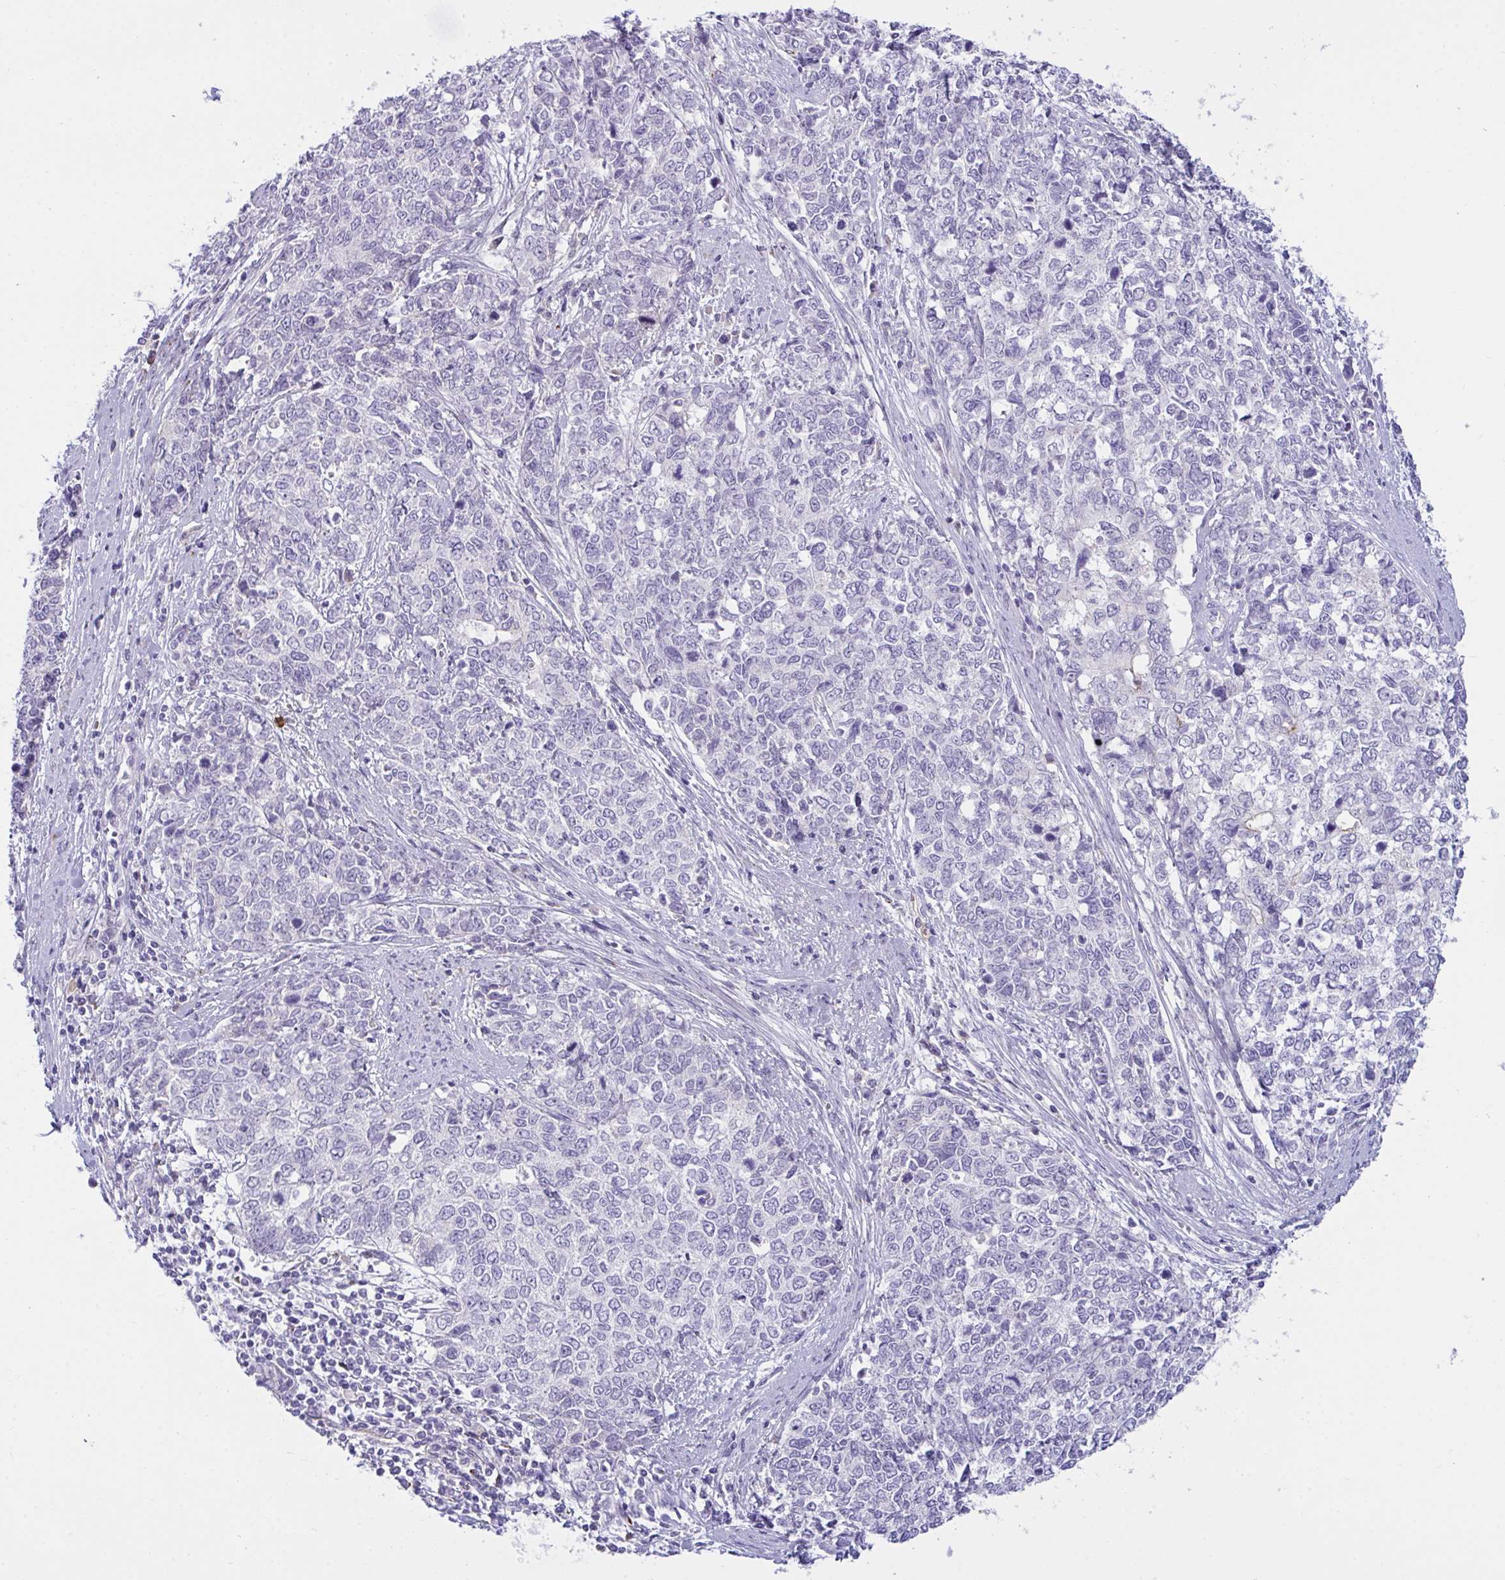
{"staining": {"intensity": "negative", "quantity": "none", "location": "none"}, "tissue": "cervical cancer", "cell_type": "Tumor cells", "image_type": "cancer", "snomed": [{"axis": "morphology", "description": "Adenocarcinoma, NOS"}, {"axis": "topography", "description": "Cervix"}], "caption": "A histopathology image of human cervical cancer is negative for staining in tumor cells.", "gene": "SEMA6B", "patient": {"sex": "female", "age": 63}}